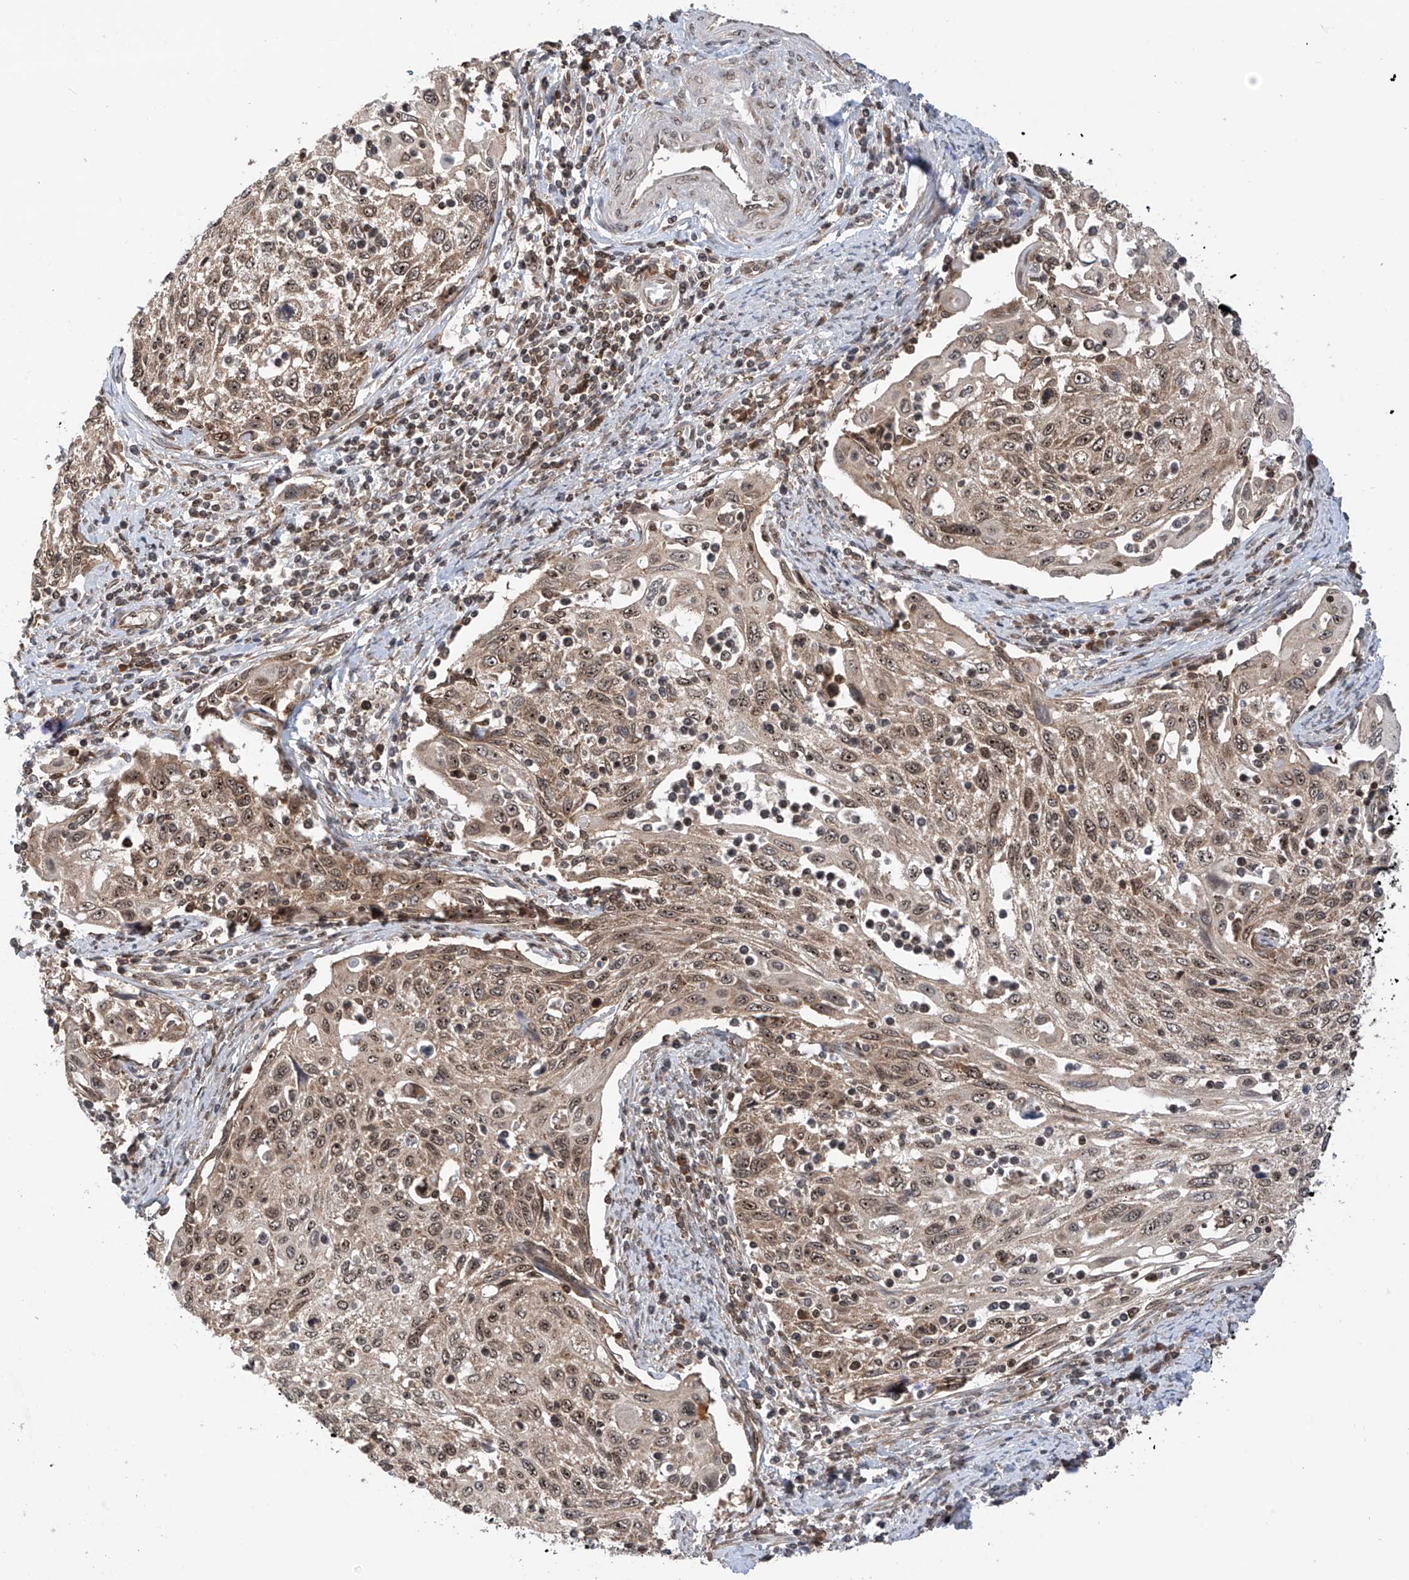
{"staining": {"intensity": "moderate", "quantity": ">75%", "location": "cytoplasmic/membranous,nuclear"}, "tissue": "cervical cancer", "cell_type": "Tumor cells", "image_type": "cancer", "snomed": [{"axis": "morphology", "description": "Squamous cell carcinoma, NOS"}, {"axis": "topography", "description": "Cervix"}], "caption": "Tumor cells demonstrate medium levels of moderate cytoplasmic/membranous and nuclear positivity in about >75% of cells in cervical cancer (squamous cell carcinoma).", "gene": "C1orf131", "patient": {"sex": "female", "age": 70}}